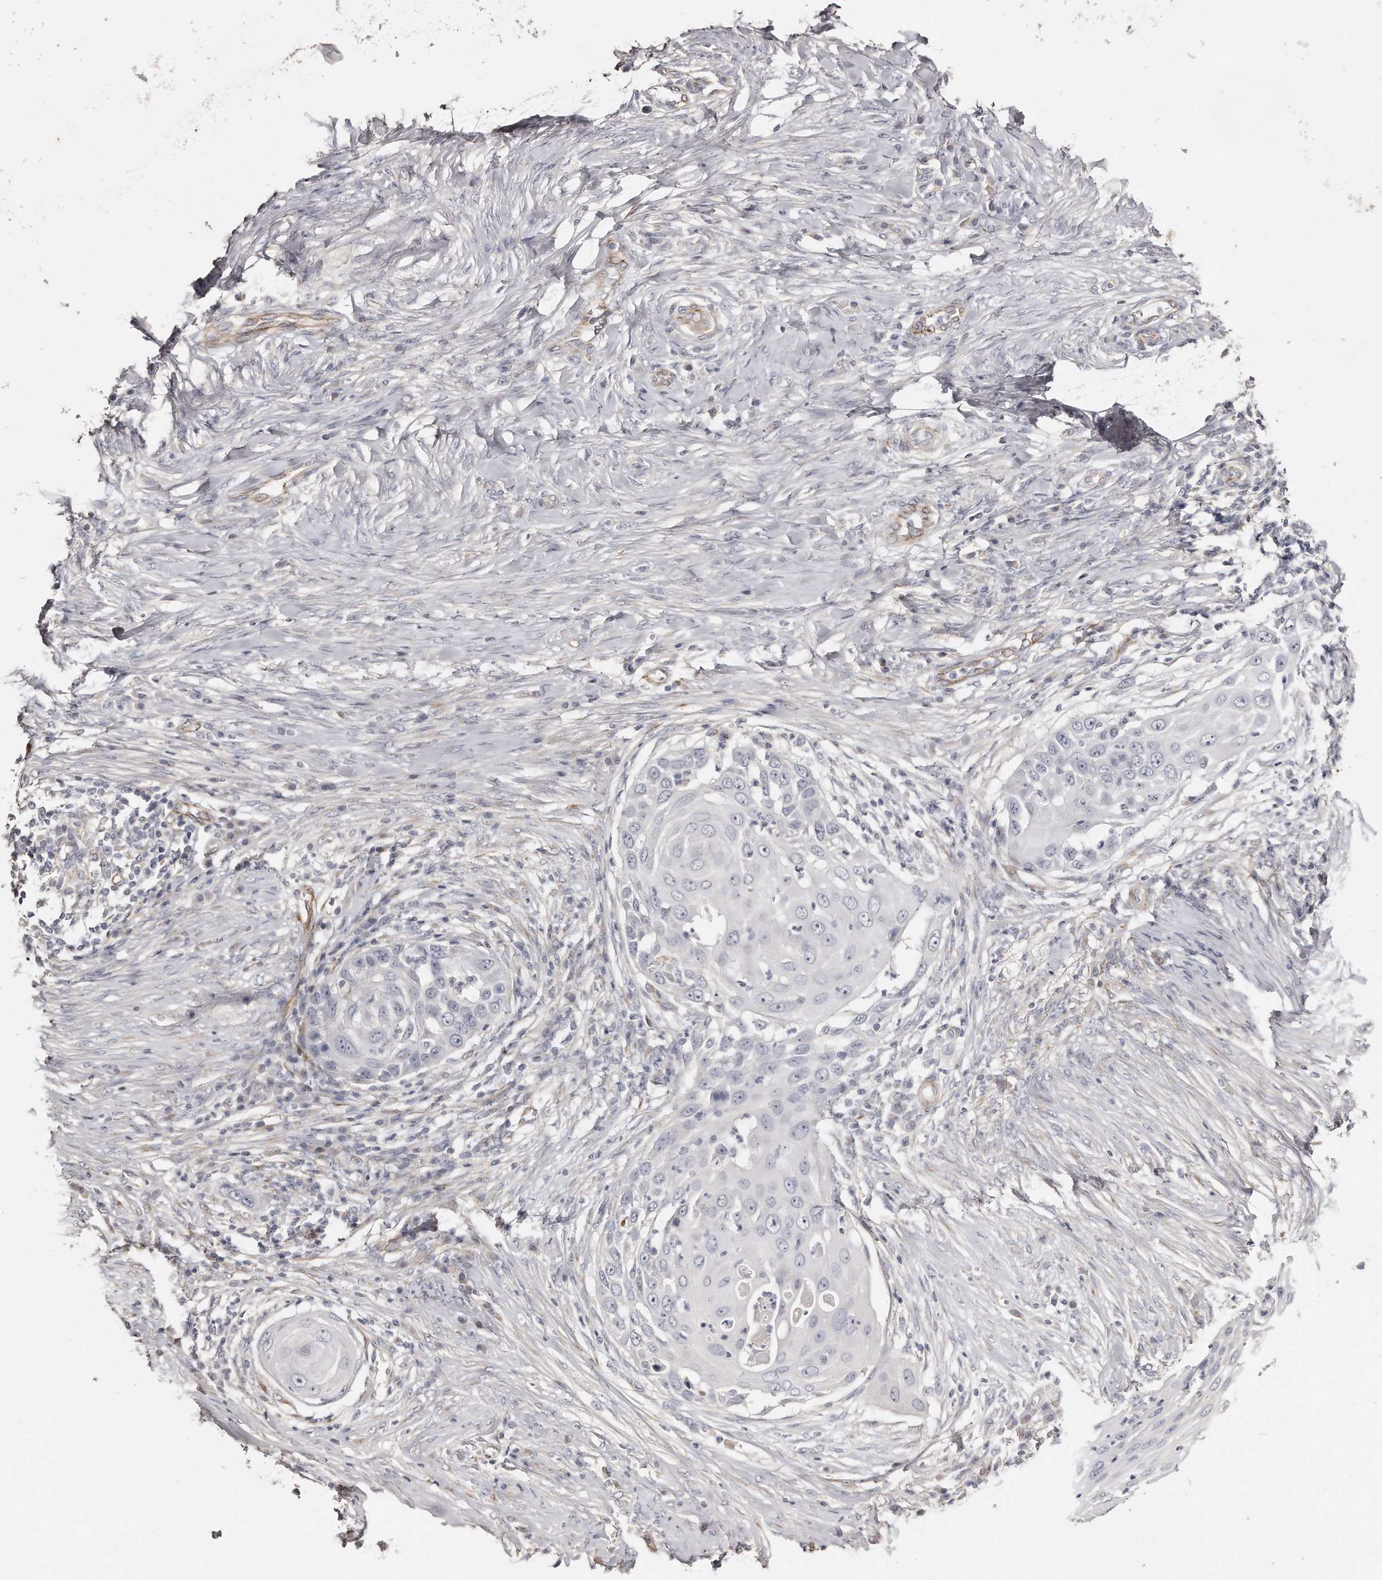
{"staining": {"intensity": "negative", "quantity": "none", "location": "none"}, "tissue": "skin cancer", "cell_type": "Tumor cells", "image_type": "cancer", "snomed": [{"axis": "morphology", "description": "Squamous cell carcinoma, NOS"}, {"axis": "topography", "description": "Skin"}], "caption": "High power microscopy image of an IHC image of skin cancer, revealing no significant staining in tumor cells.", "gene": "ZYG11A", "patient": {"sex": "female", "age": 44}}